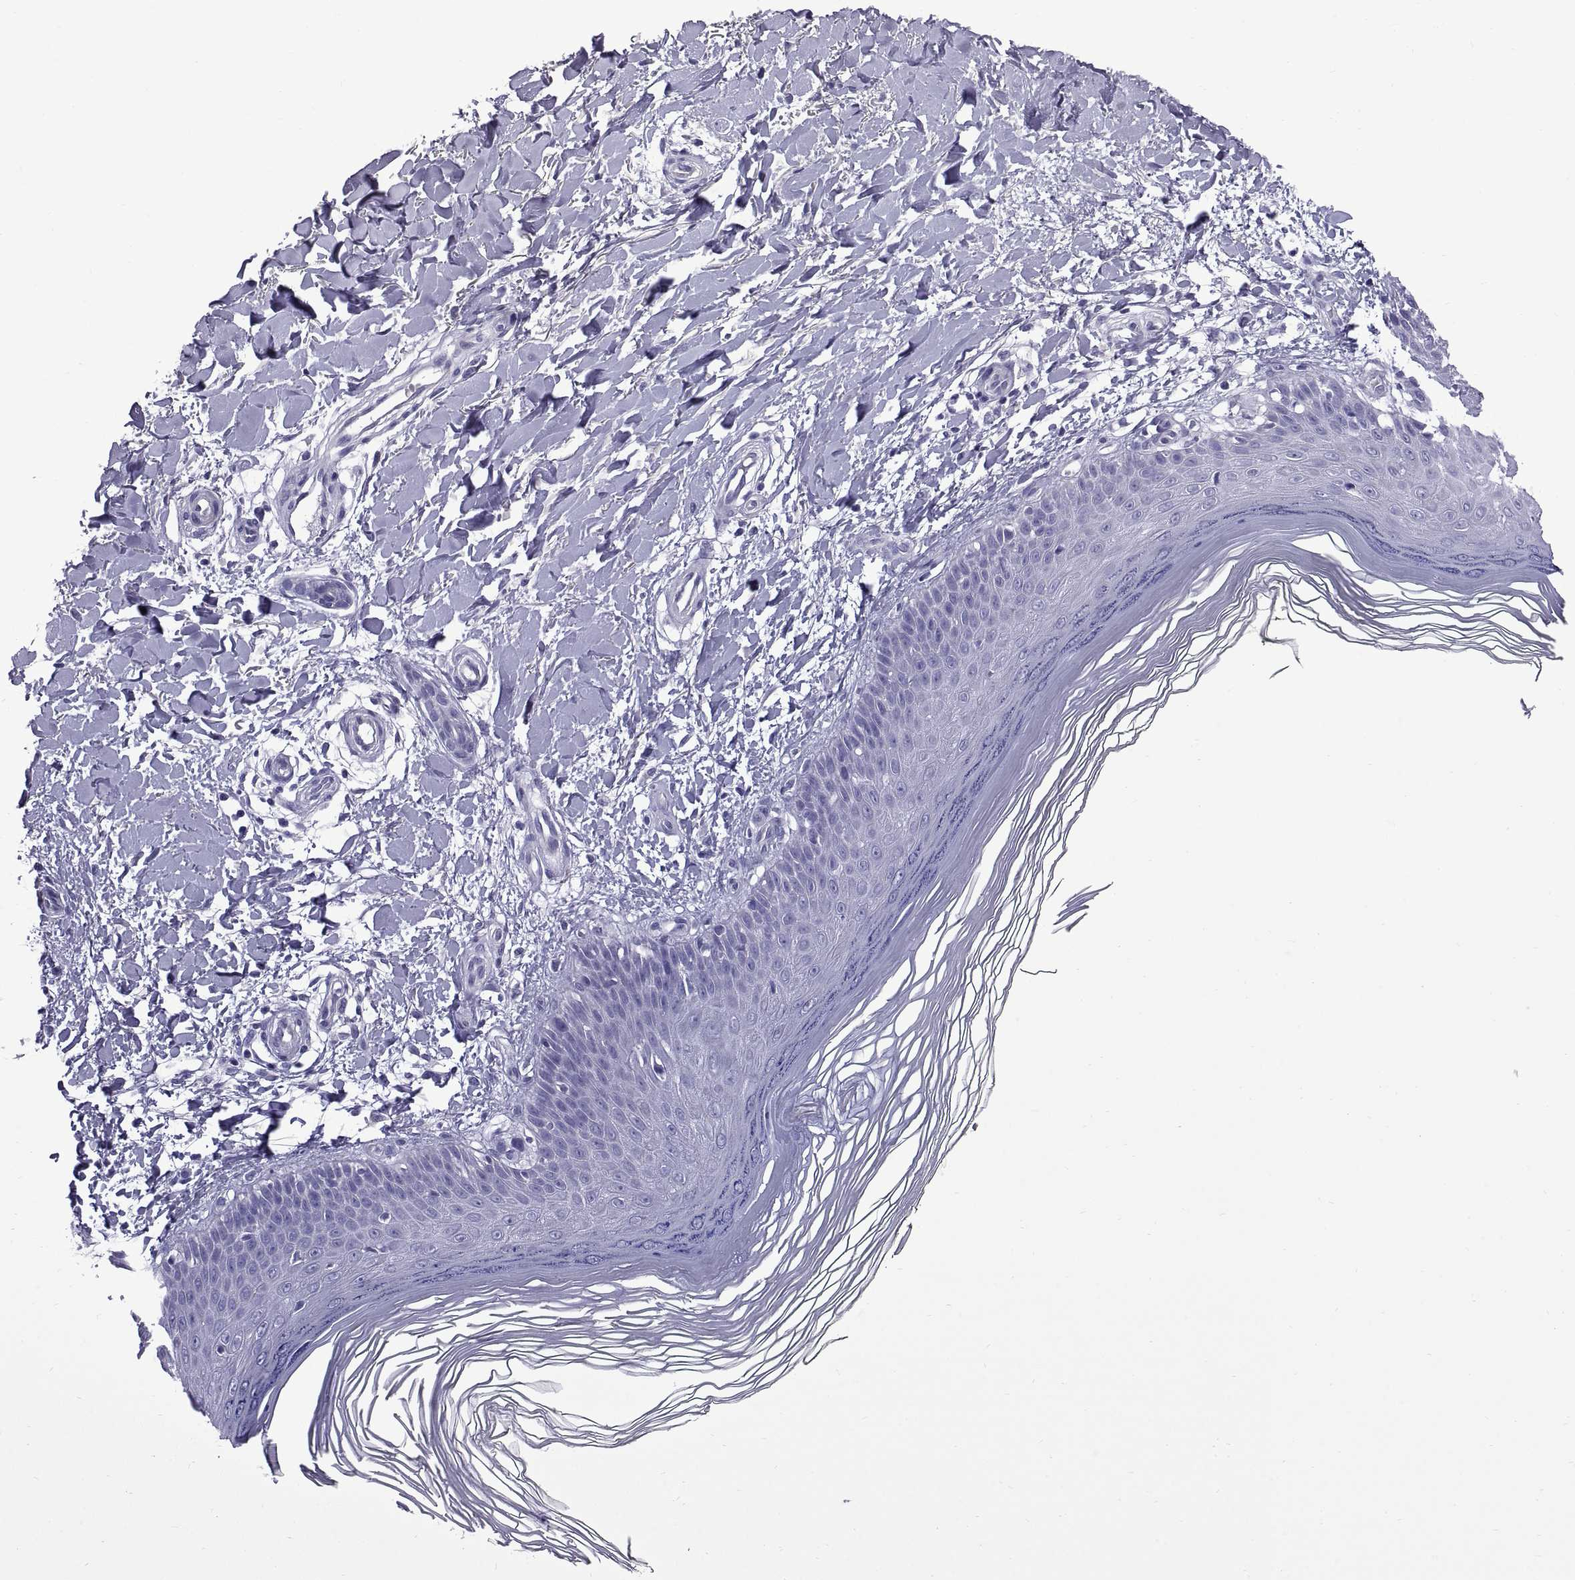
{"staining": {"intensity": "negative", "quantity": "none", "location": "none"}, "tissue": "skin", "cell_type": "Fibroblasts", "image_type": "normal", "snomed": [{"axis": "morphology", "description": "Normal tissue, NOS"}, {"axis": "topography", "description": "Skin"}], "caption": "High magnification brightfield microscopy of normal skin stained with DAB (3,3'-diaminobenzidine) (brown) and counterstained with hematoxylin (blue): fibroblasts show no significant staining.", "gene": "SPDYE10", "patient": {"sex": "female", "age": 62}}